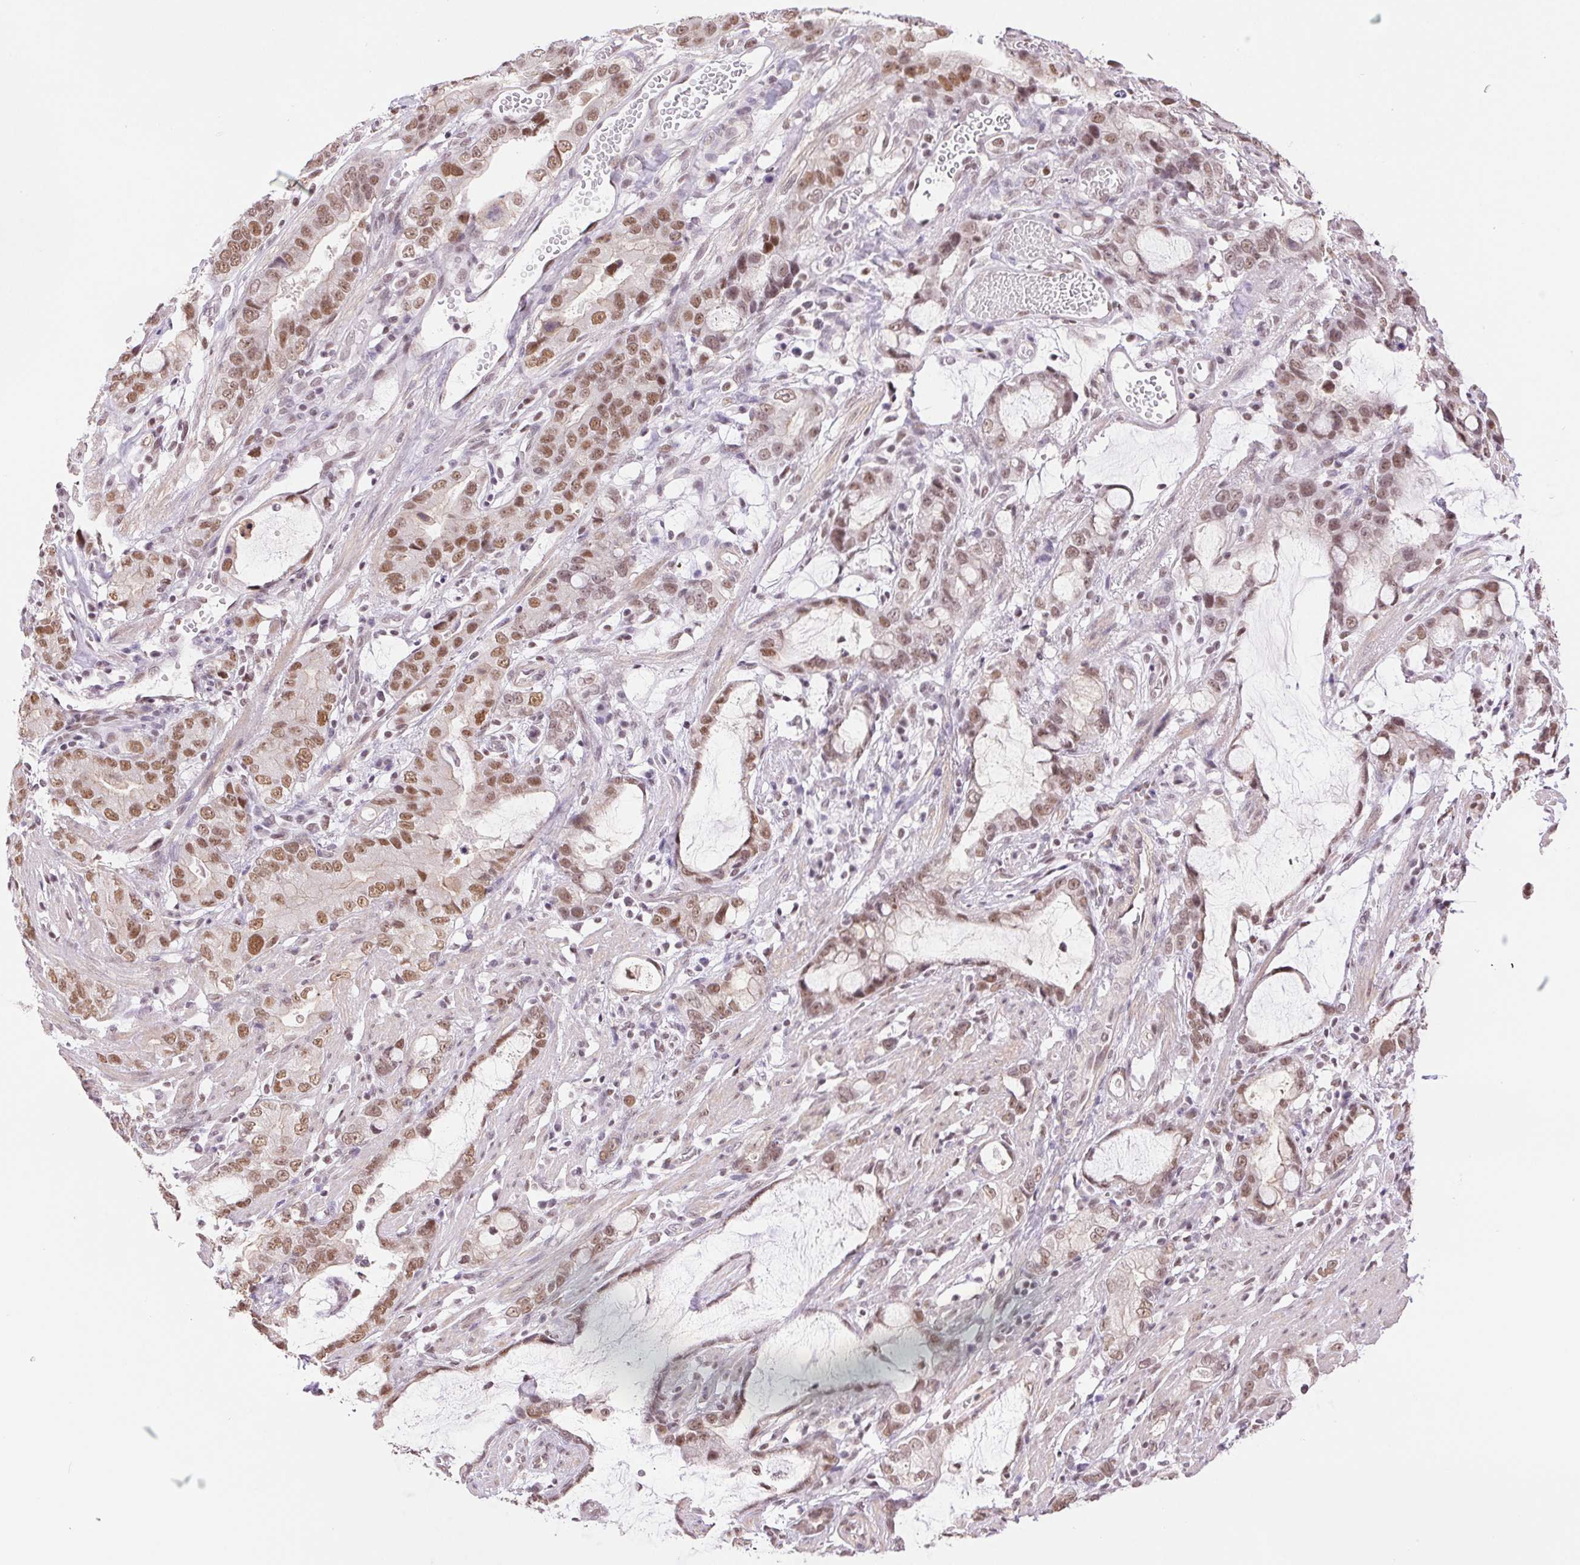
{"staining": {"intensity": "moderate", "quantity": ">75%", "location": "nuclear"}, "tissue": "stomach cancer", "cell_type": "Tumor cells", "image_type": "cancer", "snomed": [{"axis": "morphology", "description": "Adenocarcinoma, NOS"}, {"axis": "topography", "description": "Stomach"}], "caption": "Brown immunohistochemical staining in adenocarcinoma (stomach) displays moderate nuclear expression in approximately >75% of tumor cells.", "gene": "RPRD1B", "patient": {"sex": "male", "age": 55}}